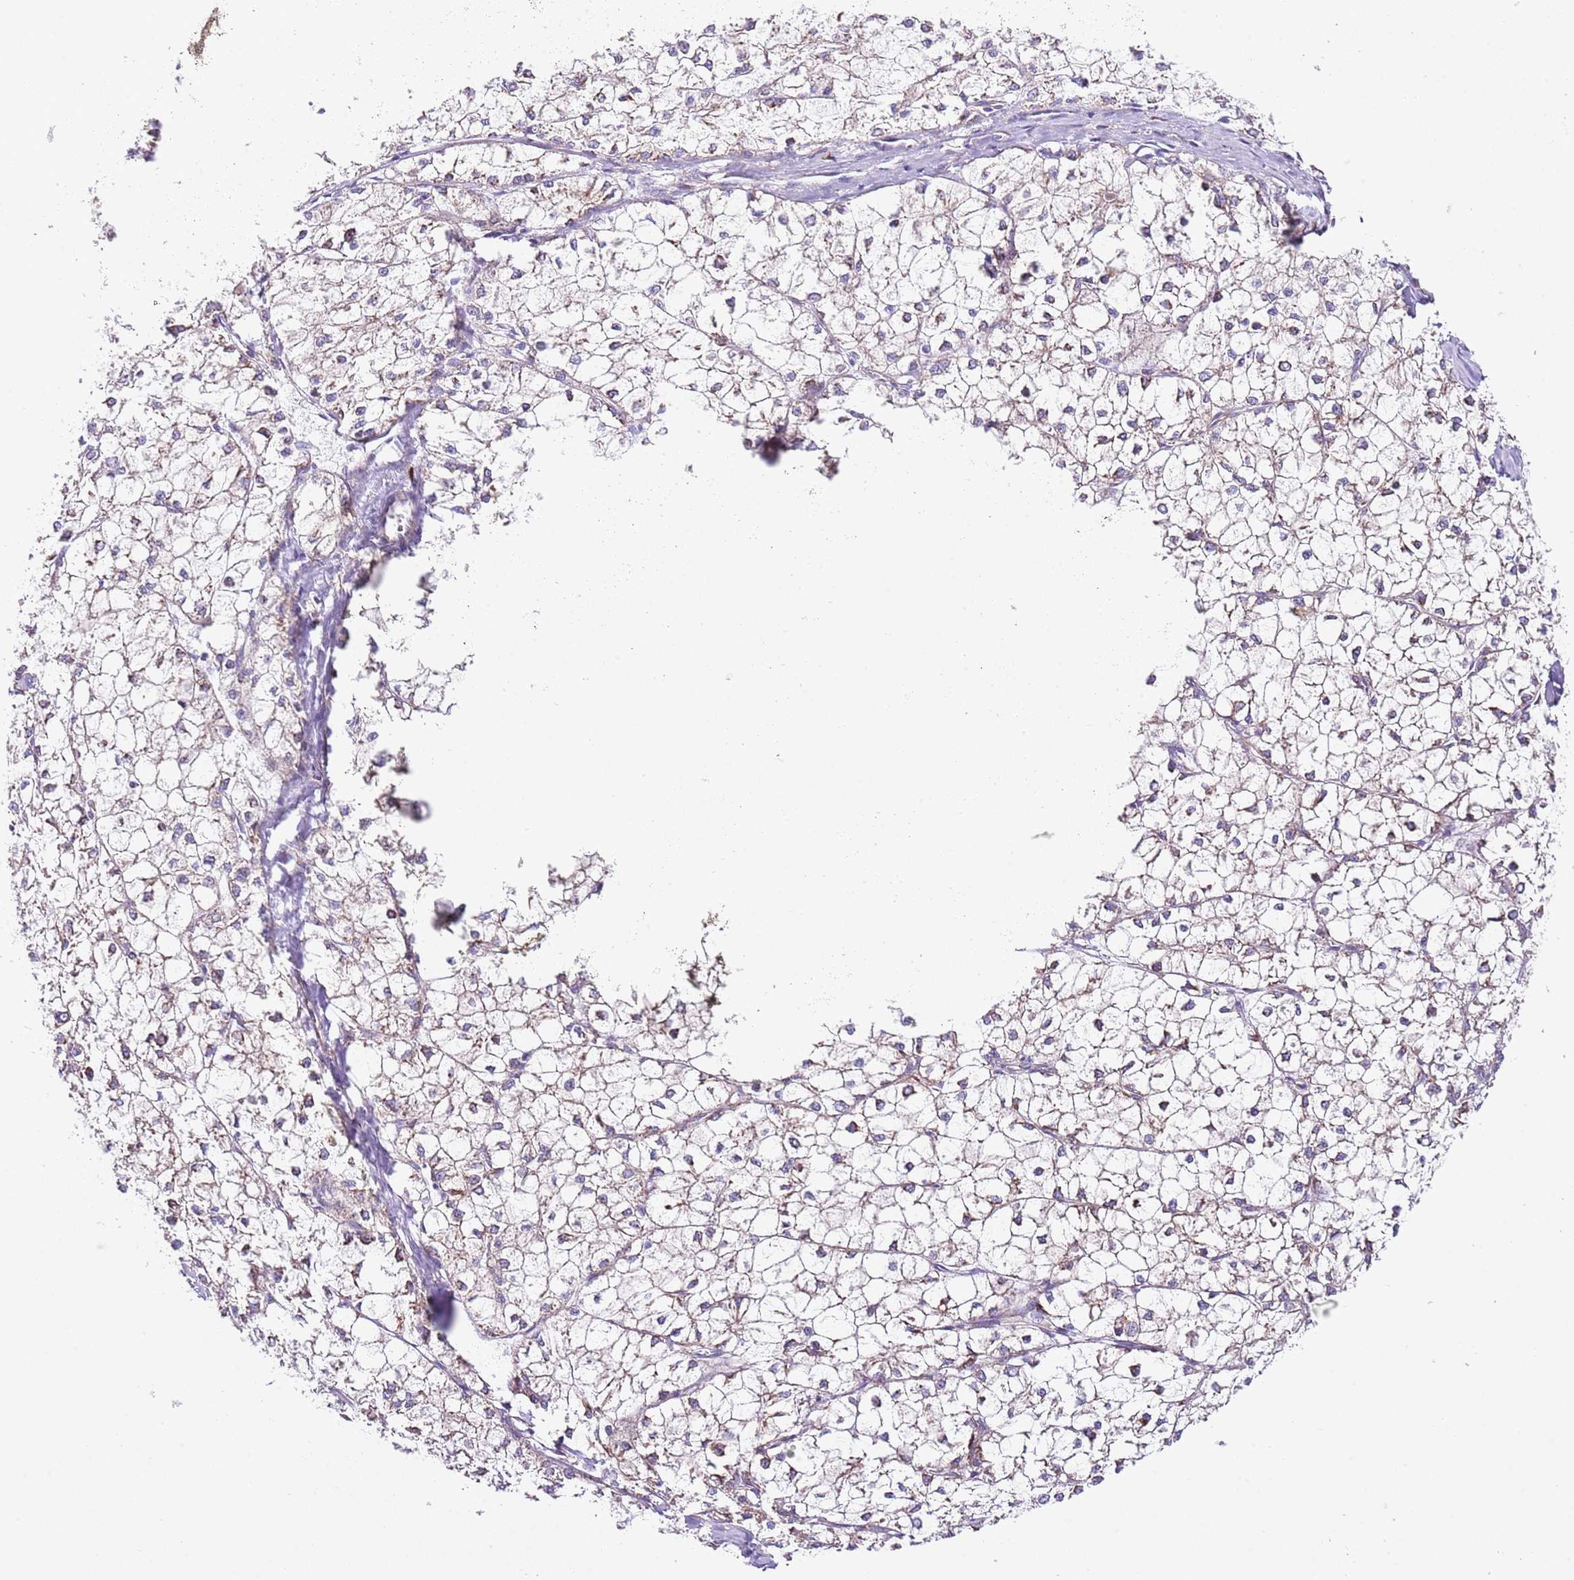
{"staining": {"intensity": "weak", "quantity": "<25%", "location": "cytoplasmic/membranous"}, "tissue": "liver cancer", "cell_type": "Tumor cells", "image_type": "cancer", "snomed": [{"axis": "morphology", "description": "Carcinoma, Hepatocellular, NOS"}, {"axis": "topography", "description": "Liver"}], "caption": "A histopathology image of liver cancer (hepatocellular carcinoma) stained for a protein demonstrates no brown staining in tumor cells. The staining was performed using DAB to visualize the protein expression in brown, while the nuclei were stained in blue with hematoxylin (Magnification: 20x).", "gene": "RPS10", "patient": {"sex": "female", "age": 43}}